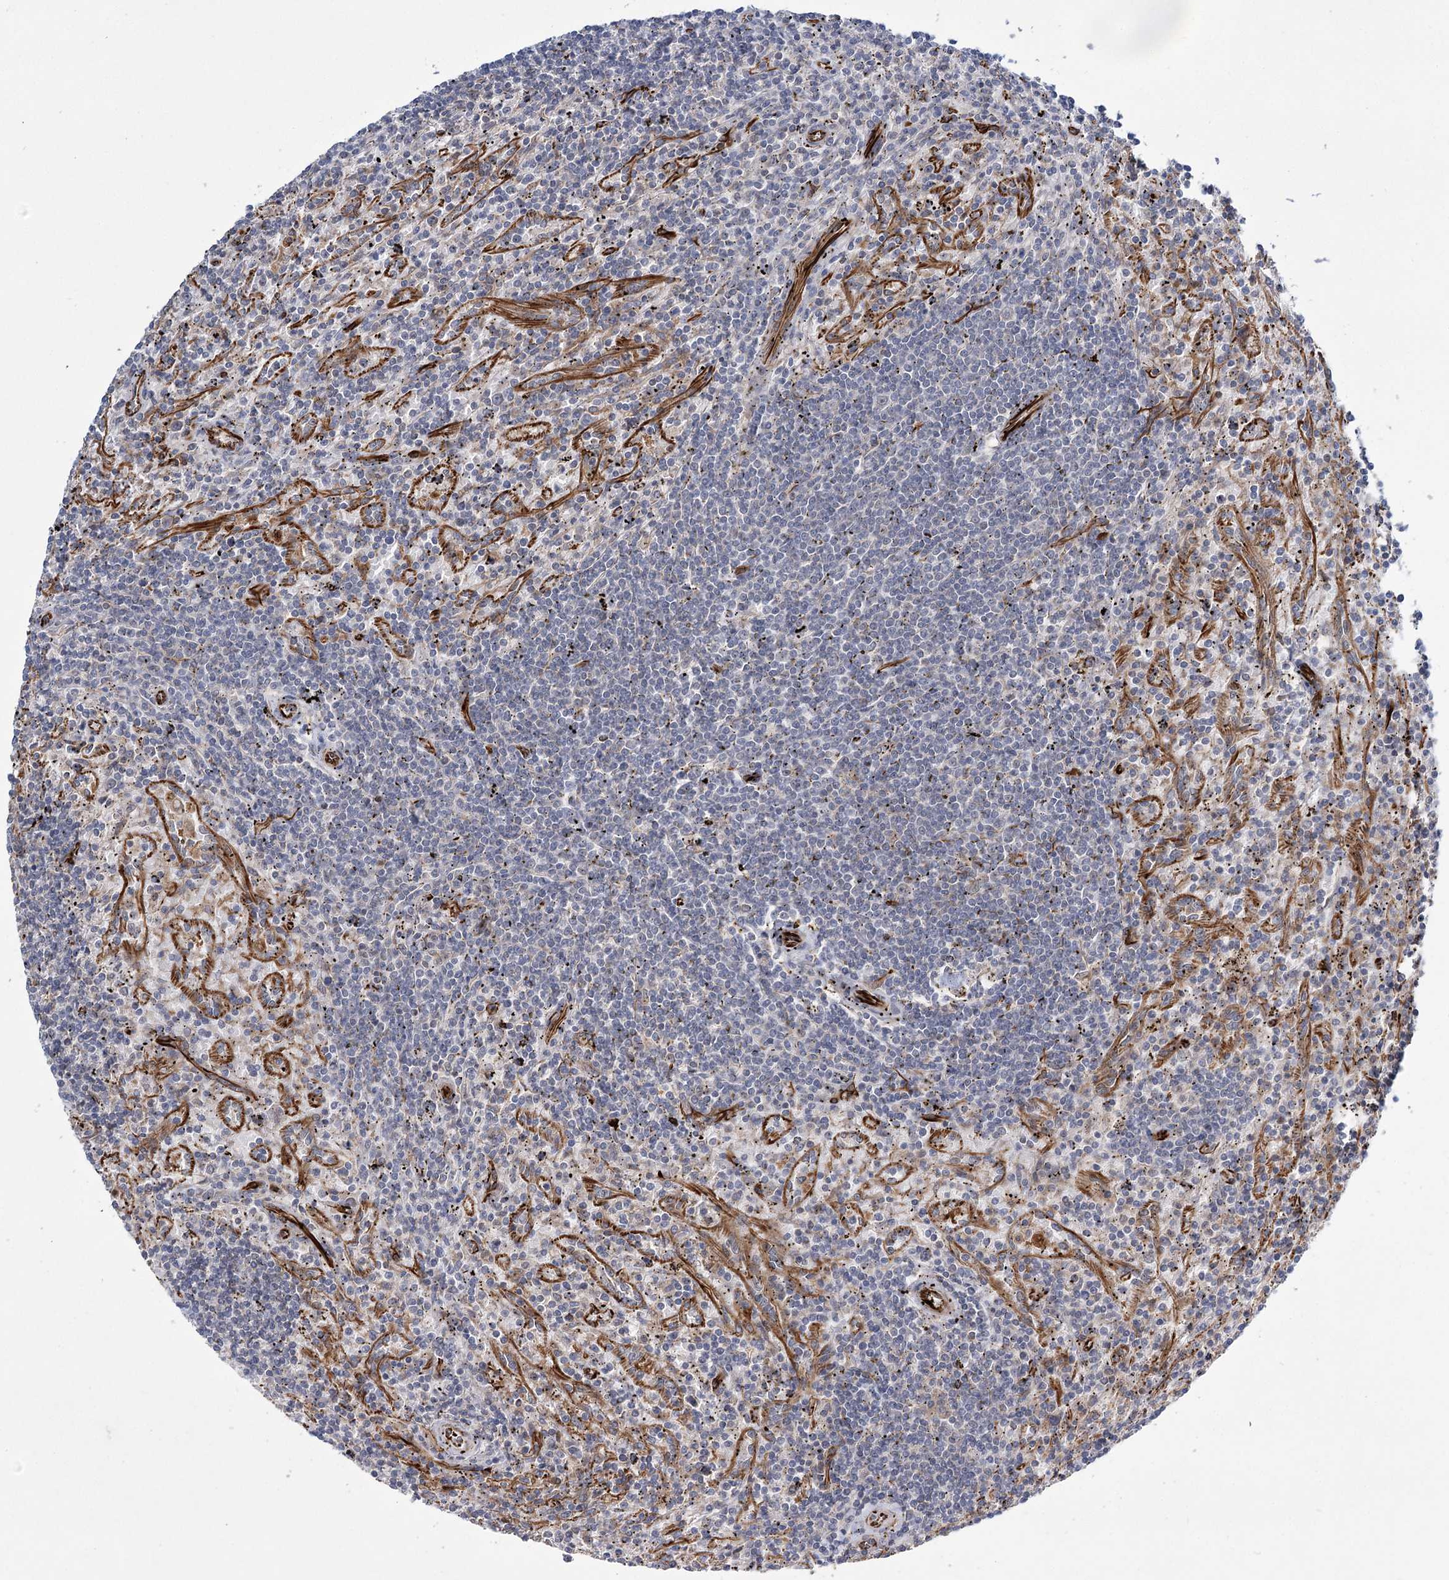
{"staining": {"intensity": "negative", "quantity": "none", "location": "none"}, "tissue": "lymphoma", "cell_type": "Tumor cells", "image_type": "cancer", "snomed": [{"axis": "morphology", "description": "Malignant lymphoma, non-Hodgkin's type, Low grade"}, {"axis": "topography", "description": "Spleen"}], "caption": "This is an immunohistochemistry (IHC) histopathology image of human lymphoma. There is no positivity in tumor cells.", "gene": "DPEP2", "patient": {"sex": "male", "age": 76}}